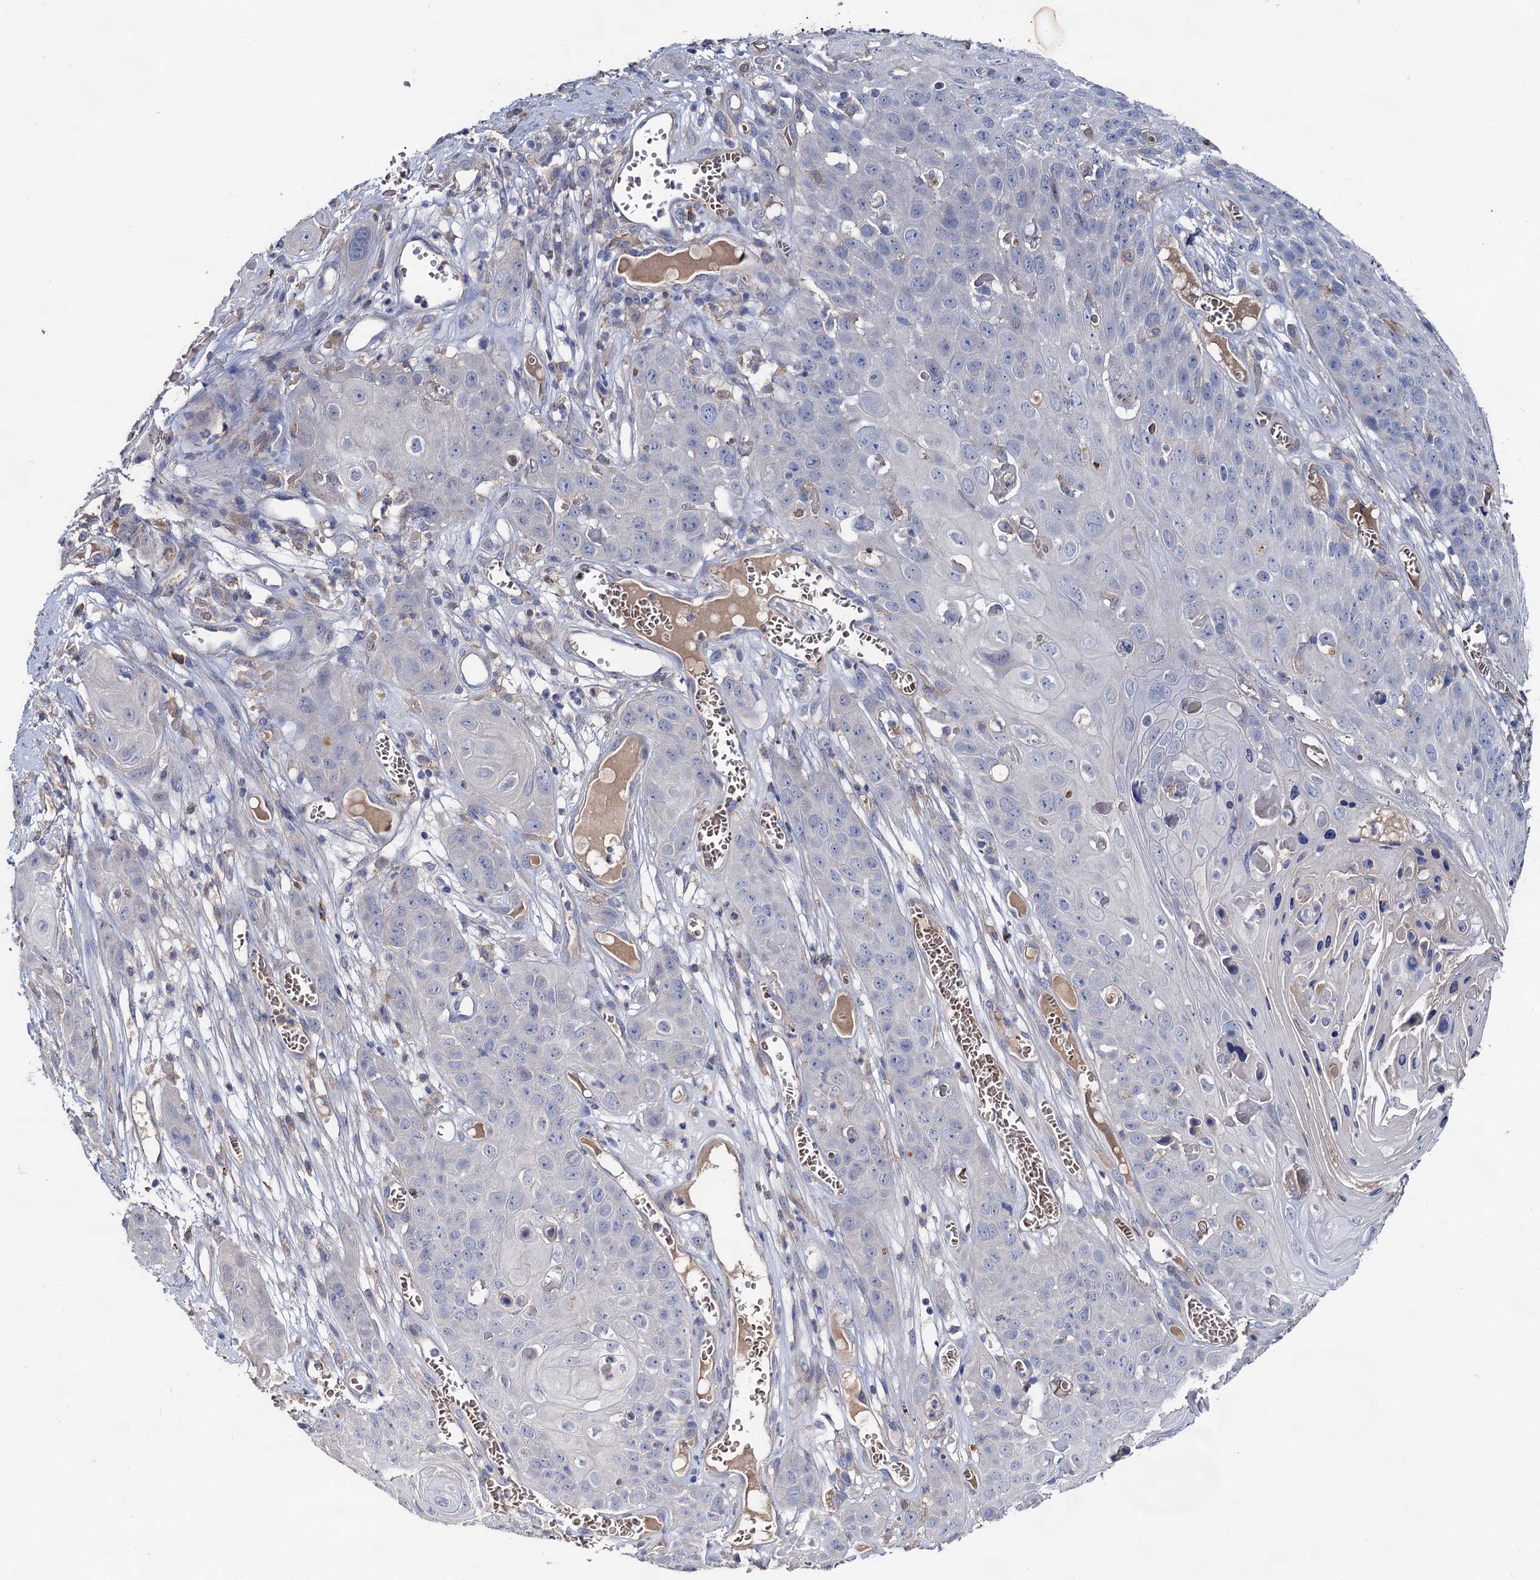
{"staining": {"intensity": "negative", "quantity": "none", "location": "none"}, "tissue": "skin cancer", "cell_type": "Tumor cells", "image_type": "cancer", "snomed": [{"axis": "morphology", "description": "Squamous cell carcinoma, NOS"}, {"axis": "topography", "description": "Skin"}], "caption": "Protein analysis of skin cancer (squamous cell carcinoma) exhibits no significant expression in tumor cells.", "gene": "HVCN1", "patient": {"sex": "male", "age": 55}}